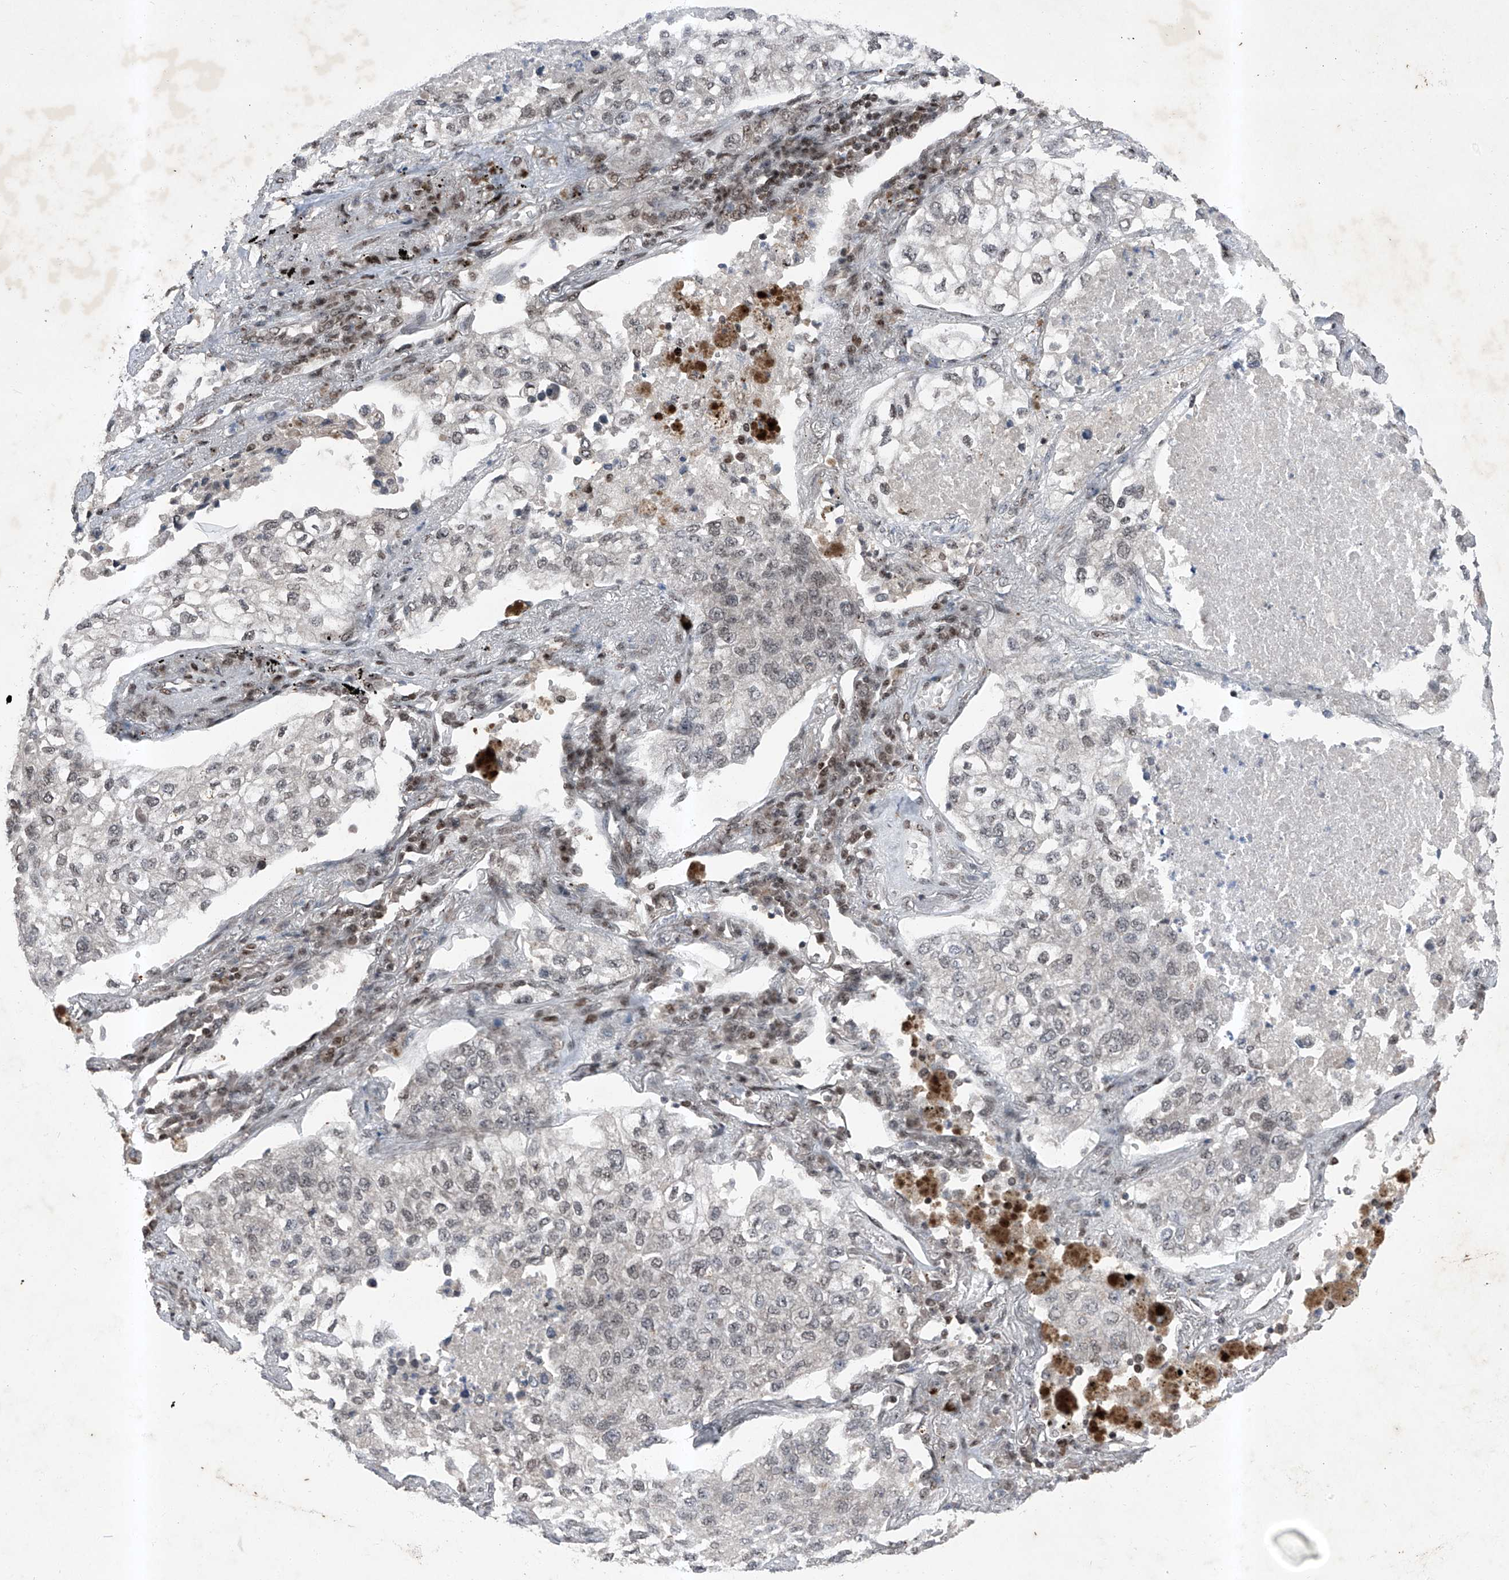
{"staining": {"intensity": "negative", "quantity": "none", "location": "none"}, "tissue": "lung cancer", "cell_type": "Tumor cells", "image_type": "cancer", "snomed": [{"axis": "morphology", "description": "Adenocarcinoma, NOS"}, {"axis": "topography", "description": "Lung"}], "caption": "Tumor cells show no significant expression in lung adenocarcinoma.", "gene": "BMI1", "patient": {"sex": "male", "age": 63}}